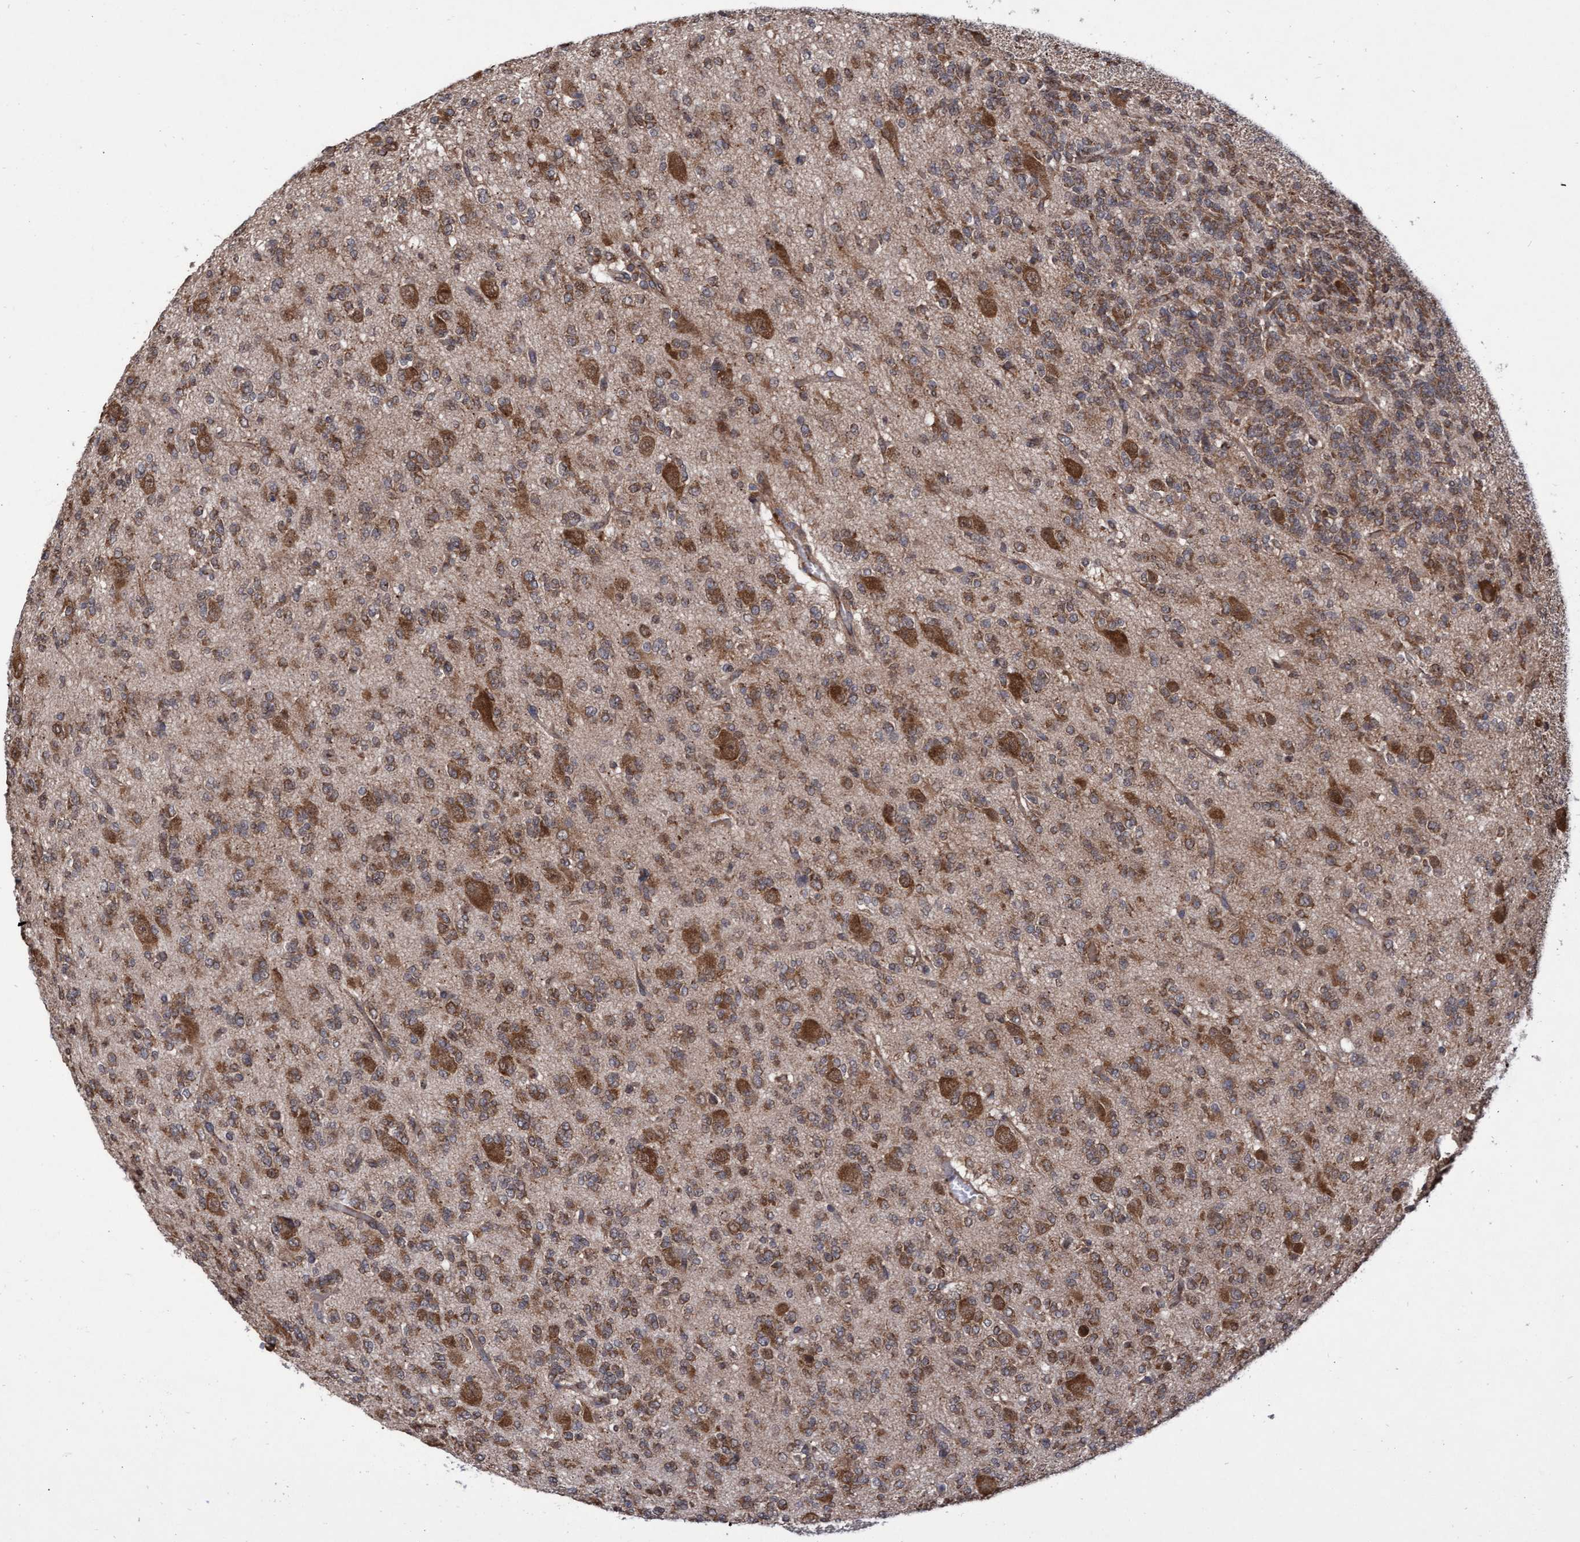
{"staining": {"intensity": "moderate", "quantity": ">75%", "location": "cytoplasmic/membranous"}, "tissue": "glioma", "cell_type": "Tumor cells", "image_type": "cancer", "snomed": [{"axis": "morphology", "description": "Glioma, malignant, Low grade"}, {"axis": "topography", "description": "Brain"}], "caption": "Human malignant glioma (low-grade) stained for a protein (brown) exhibits moderate cytoplasmic/membranous positive positivity in about >75% of tumor cells.", "gene": "ABCF2", "patient": {"sex": "male", "age": 38}}